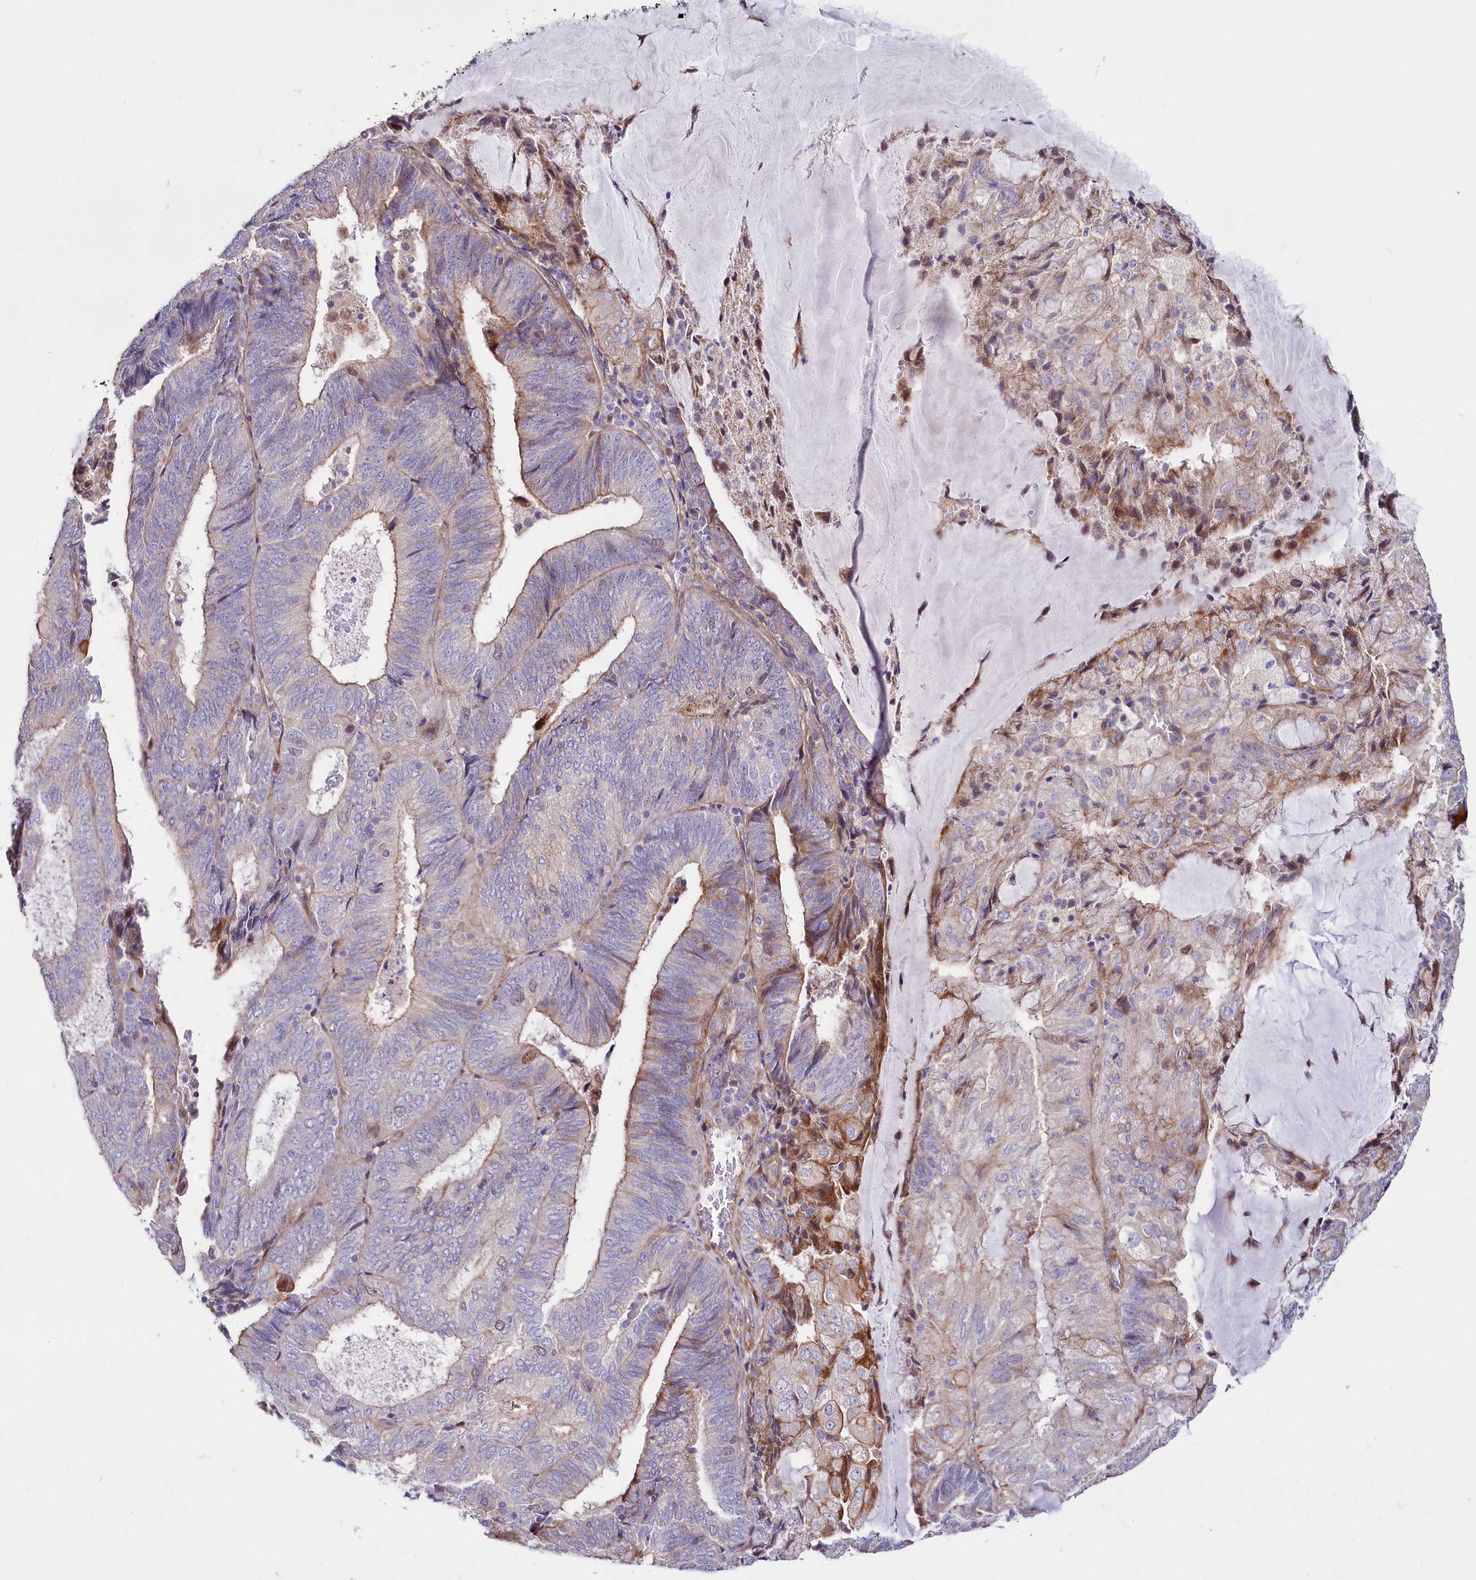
{"staining": {"intensity": "moderate", "quantity": "<25%", "location": "cytoplasmic/membranous,nuclear"}, "tissue": "endometrial cancer", "cell_type": "Tumor cells", "image_type": "cancer", "snomed": [{"axis": "morphology", "description": "Adenocarcinoma, NOS"}, {"axis": "topography", "description": "Endometrium"}], "caption": "DAB immunohistochemical staining of human endometrial cancer (adenocarcinoma) displays moderate cytoplasmic/membranous and nuclear protein staining in about <25% of tumor cells. (Brightfield microscopy of DAB IHC at high magnification).", "gene": "WNT8A", "patient": {"sex": "female", "age": 81}}